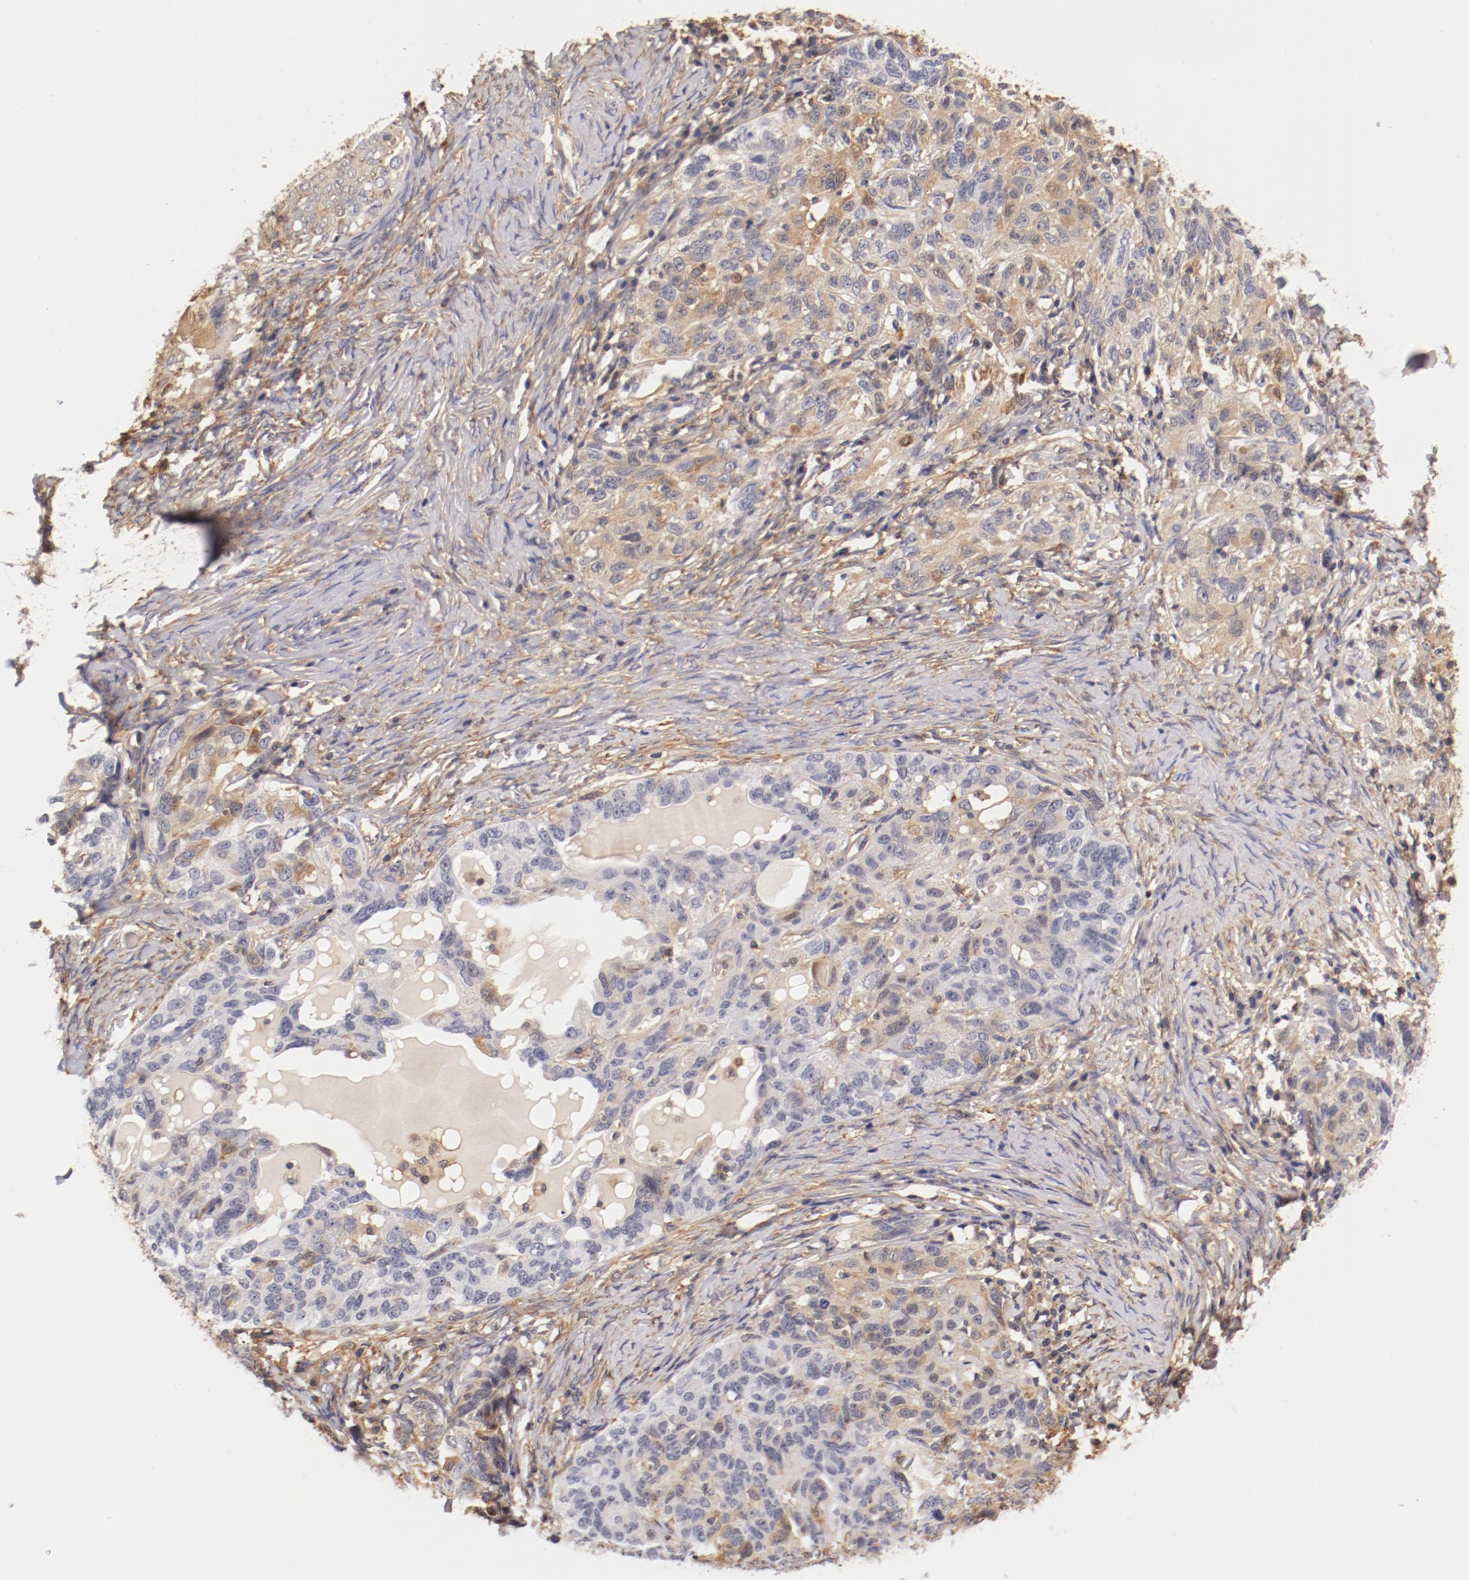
{"staining": {"intensity": "weak", "quantity": "25%-75%", "location": "cytoplasmic/membranous"}, "tissue": "ovarian cancer", "cell_type": "Tumor cells", "image_type": "cancer", "snomed": [{"axis": "morphology", "description": "Cystadenocarcinoma, serous, NOS"}, {"axis": "topography", "description": "Ovary"}], "caption": "Immunohistochemistry histopathology image of ovarian cancer (serous cystadenocarcinoma) stained for a protein (brown), which displays low levels of weak cytoplasmic/membranous positivity in about 25%-75% of tumor cells.", "gene": "FCMR", "patient": {"sex": "female", "age": 82}}